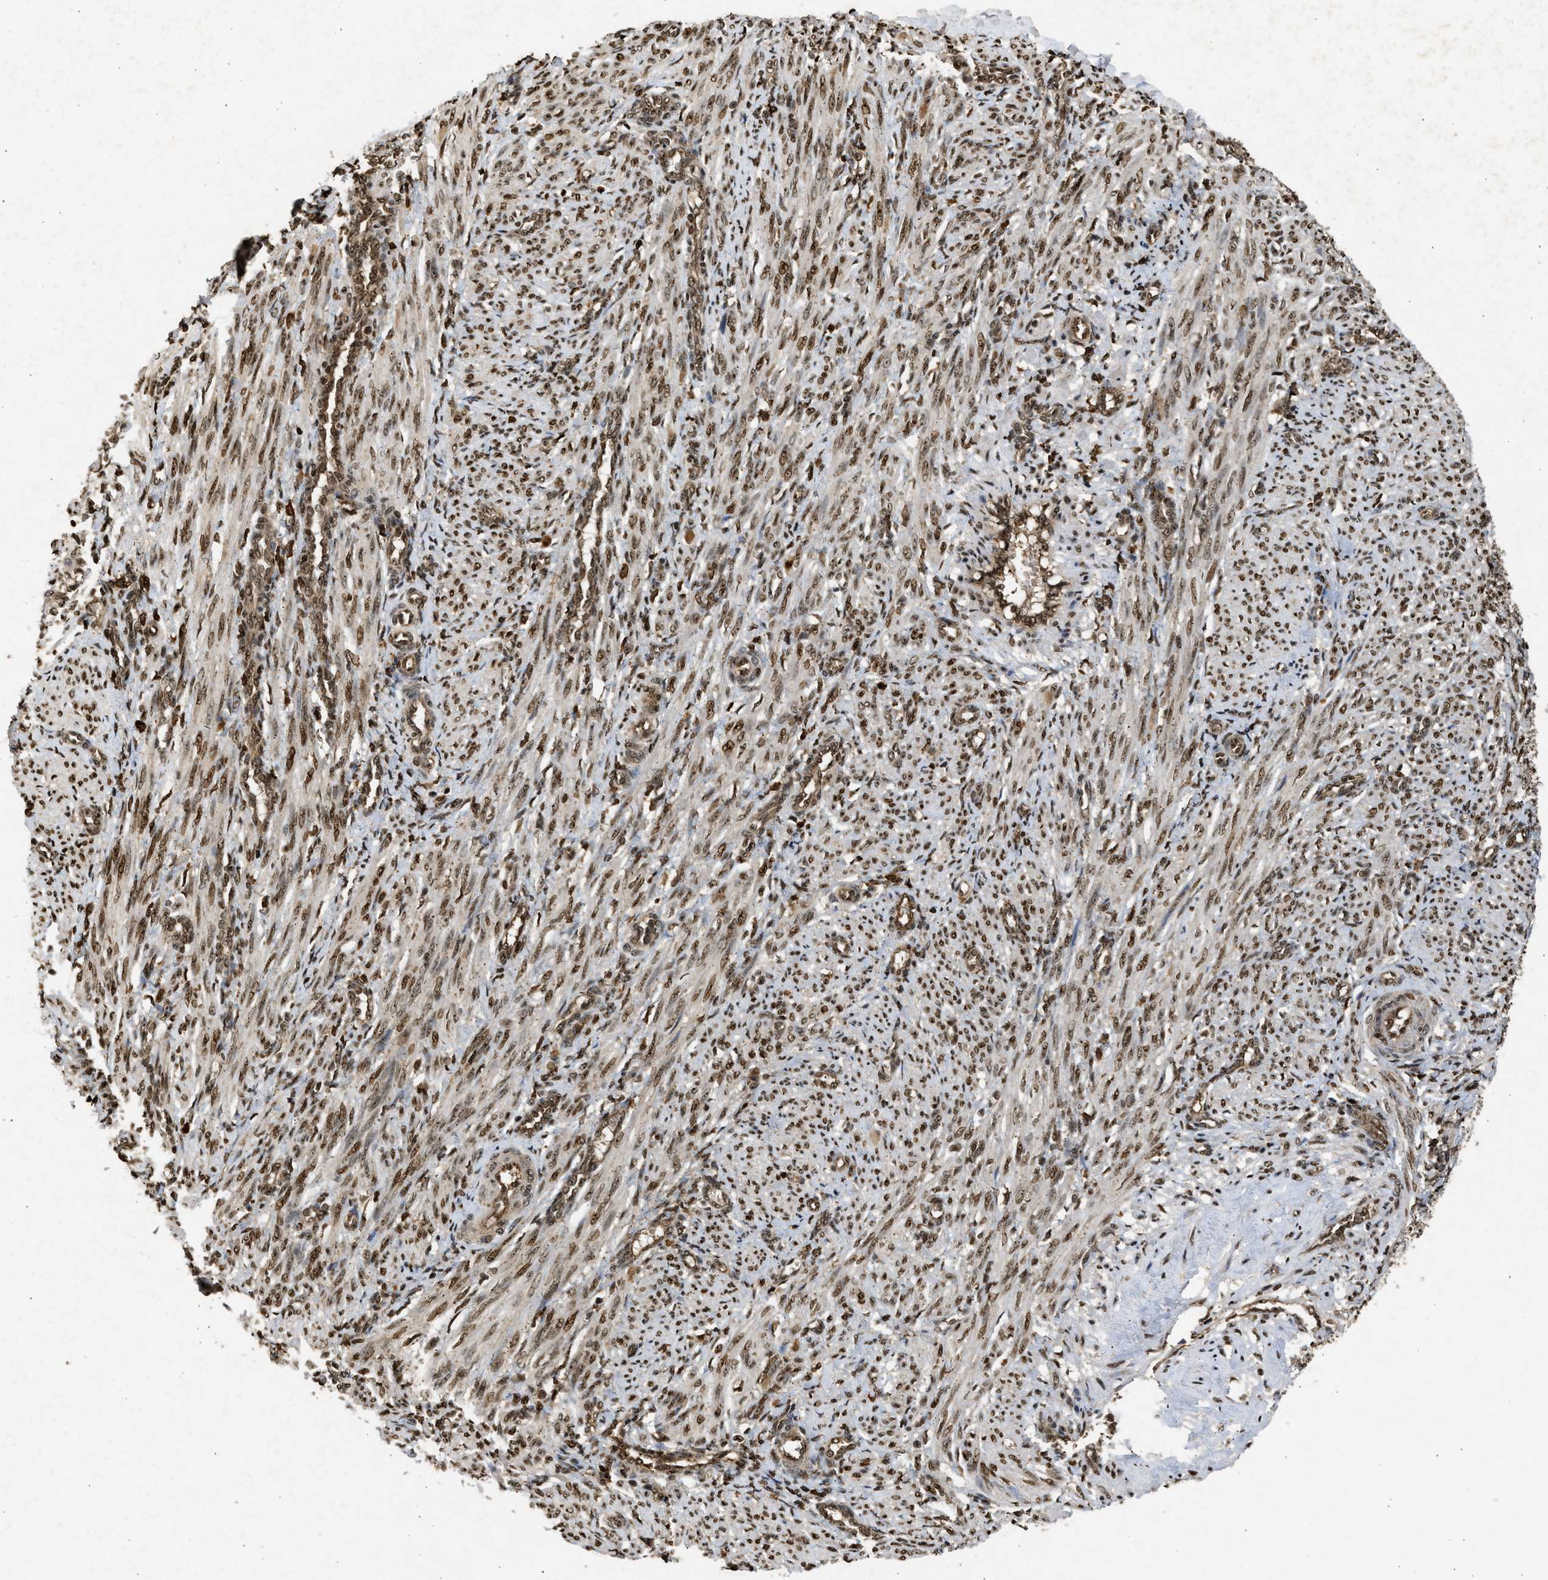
{"staining": {"intensity": "moderate", "quantity": ">75%", "location": "cytoplasmic/membranous,nuclear"}, "tissue": "smooth muscle", "cell_type": "Smooth muscle cells", "image_type": "normal", "snomed": [{"axis": "morphology", "description": "Normal tissue, NOS"}, {"axis": "topography", "description": "Endometrium"}], "caption": "Human smooth muscle stained for a protein (brown) displays moderate cytoplasmic/membranous,nuclear positive positivity in approximately >75% of smooth muscle cells.", "gene": "TFDP2", "patient": {"sex": "female", "age": 33}}